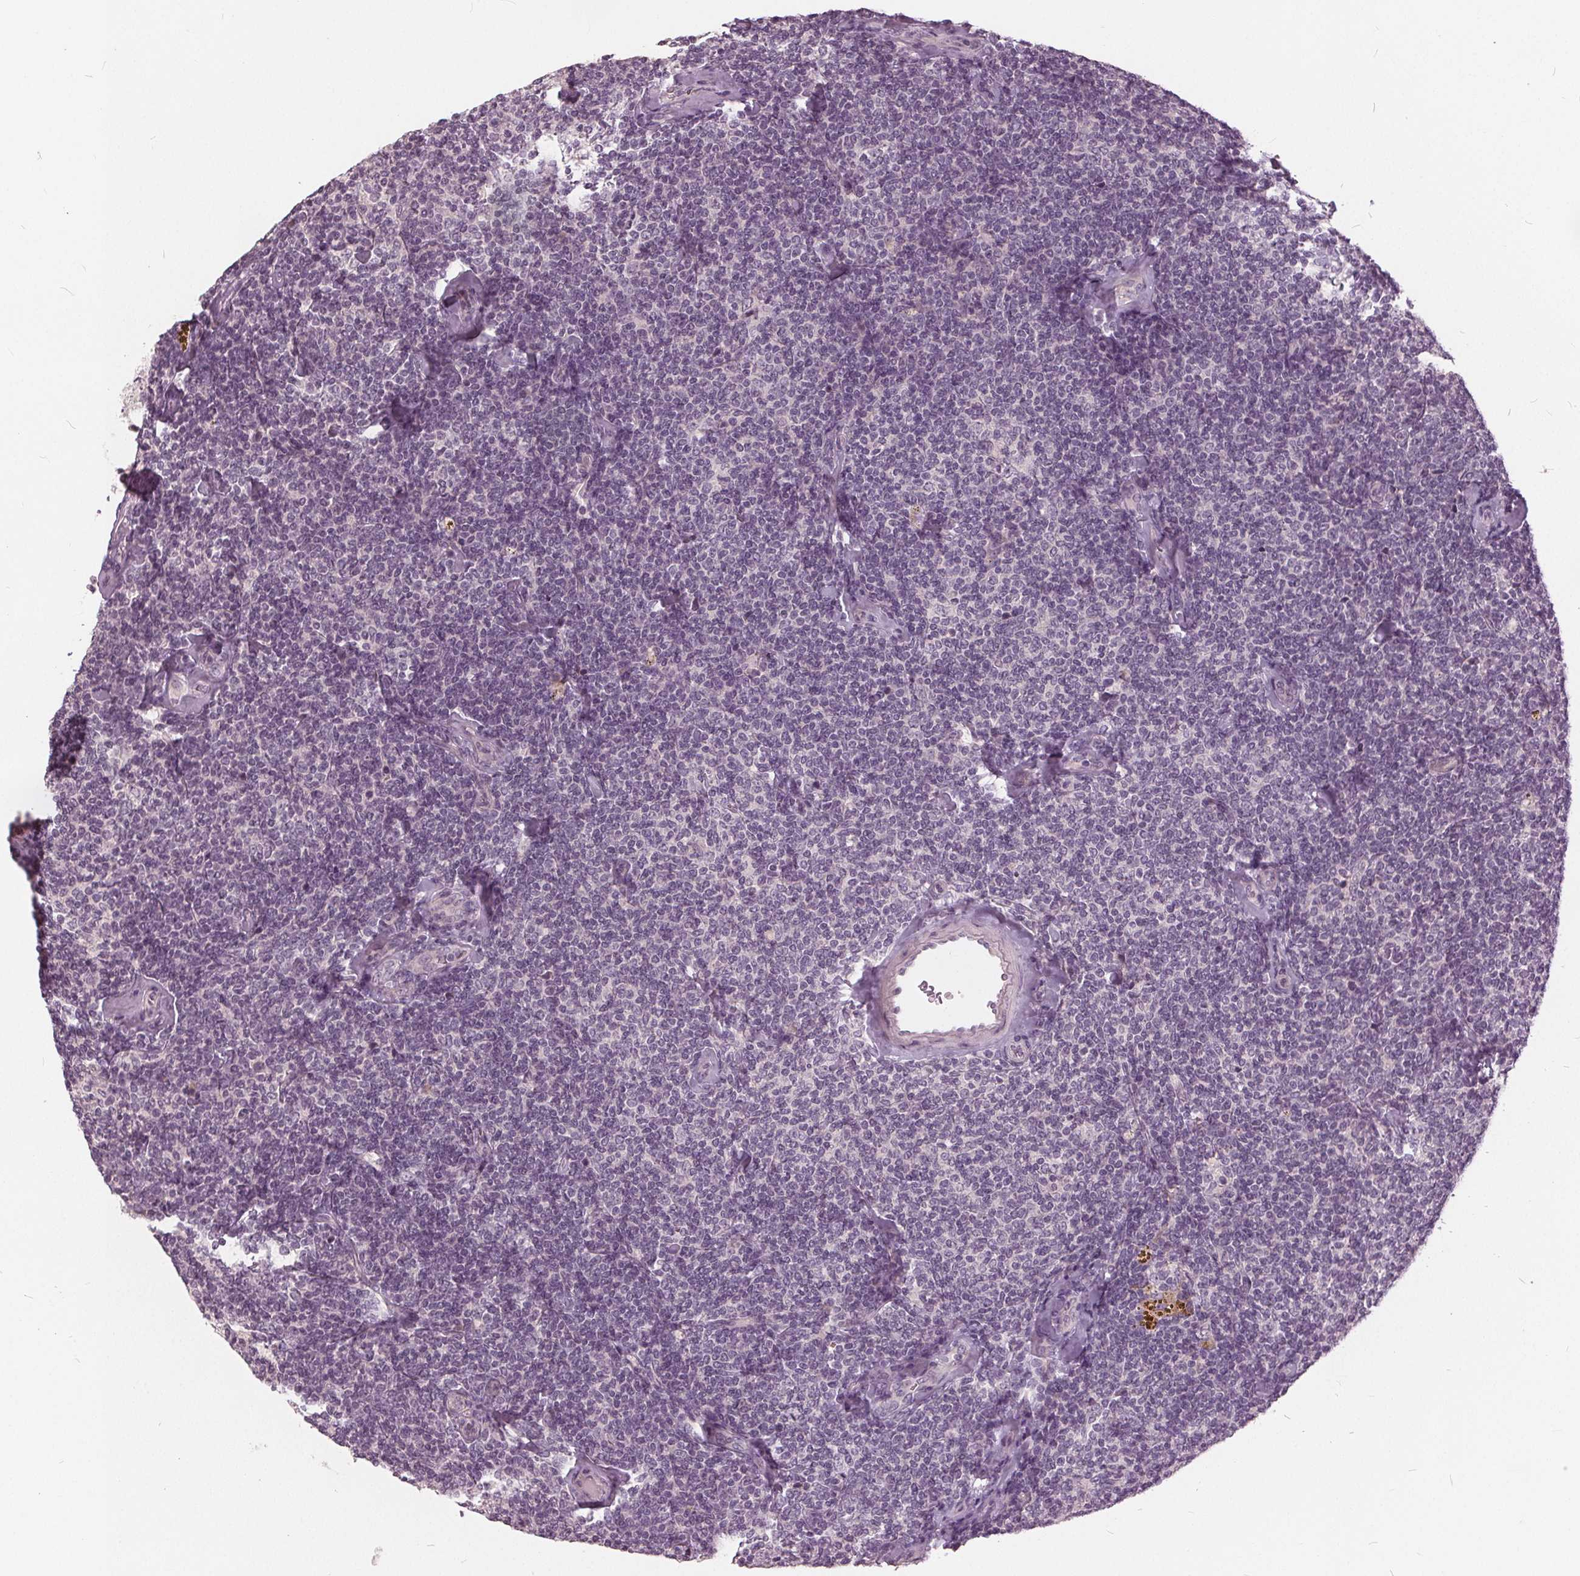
{"staining": {"intensity": "negative", "quantity": "none", "location": "none"}, "tissue": "lymphoma", "cell_type": "Tumor cells", "image_type": "cancer", "snomed": [{"axis": "morphology", "description": "Malignant lymphoma, non-Hodgkin's type, Low grade"}, {"axis": "topography", "description": "Lymph node"}], "caption": "A histopathology image of human lymphoma is negative for staining in tumor cells.", "gene": "KLK13", "patient": {"sex": "female", "age": 56}}